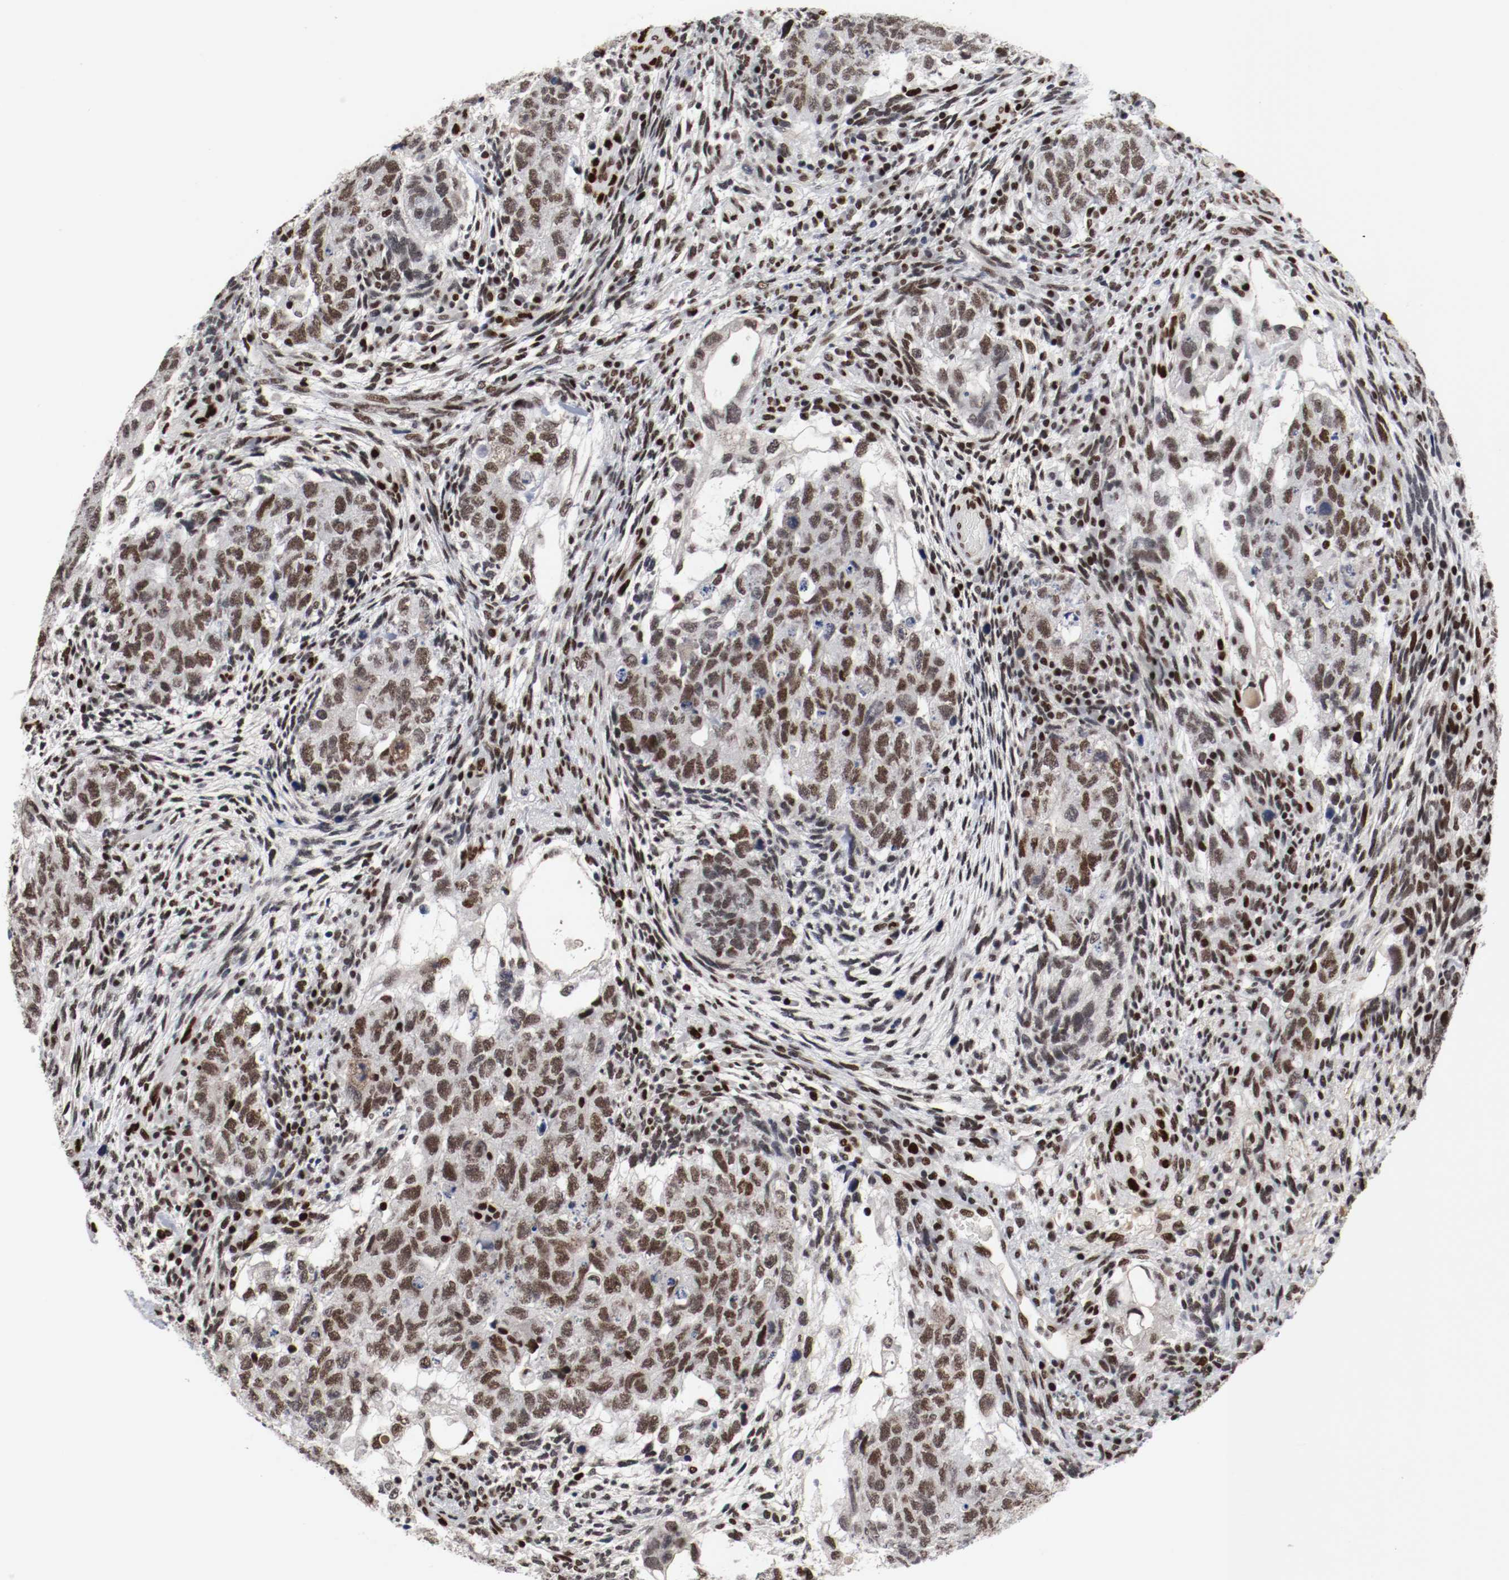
{"staining": {"intensity": "moderate", "quantity": ">75%", "location": "nuclear"}, "tissue": "testis cancer", "cell_type": "Tumor cells", "image_type": "cancer", "snomed": [{"axis": "morphology", "description": "Normal tissue, NOS"}, {"axis": "morphology", "description": "Carcinoma, Embryonal, NOS"}, {"axis": "topography", "description": "Testis"}], "caption": "This histopathology image displays immunohistochemistry staining of human testis cancer, with medium moderate nuclear staining in approximately >75% of tumor cells.", "gene": "MEF2D", "patient": {"sex": "male", "age": 36}}